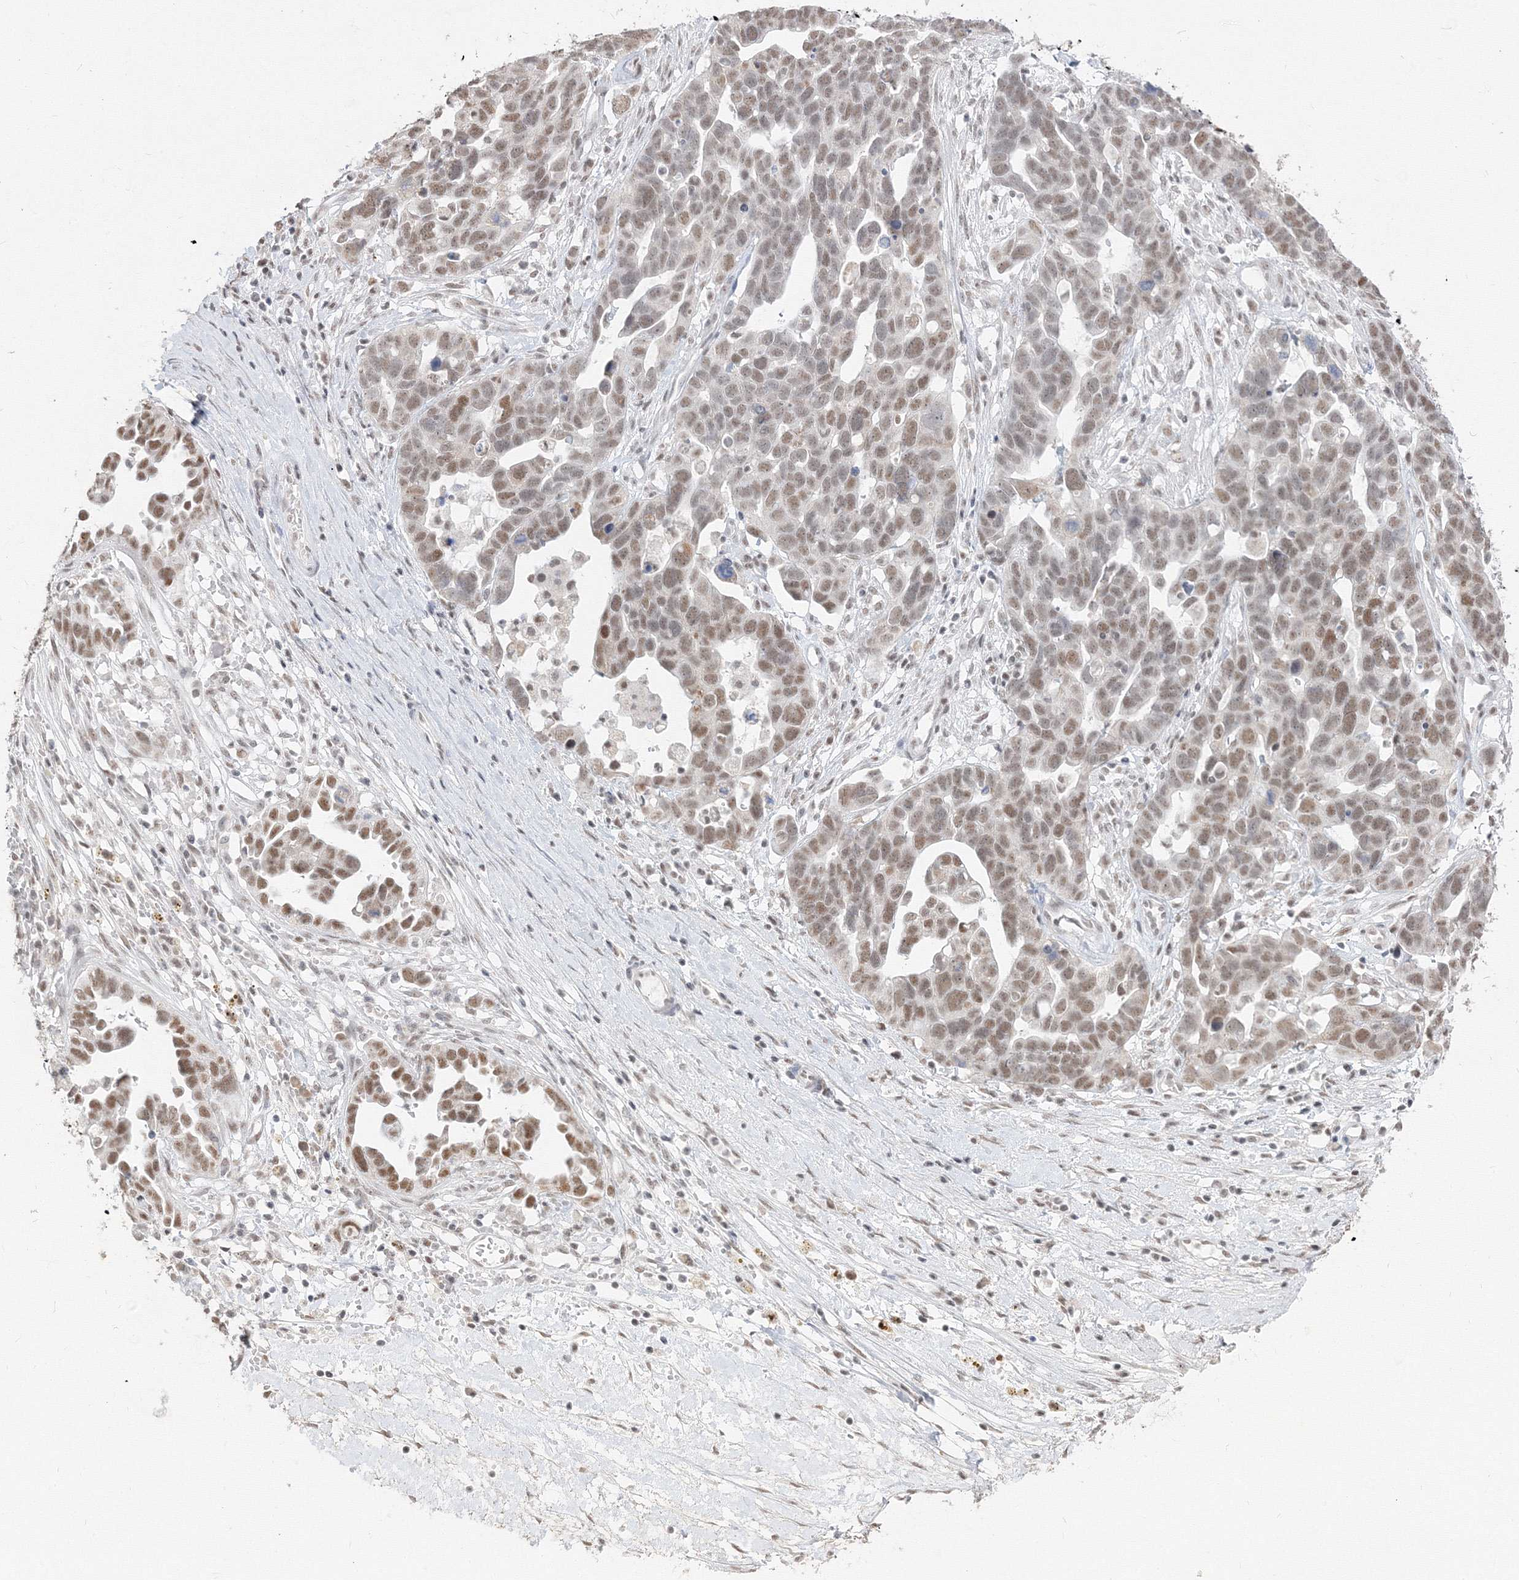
{"staining": {"intensity": "moderate", "quantity": ">75%", "location": "nuclear"}, "tissue": "ovarian cancer", "cell_type": "Tumor cells", "image_type": "cancer", "snomed": [{"axis": "morphology", "description": "Cystadenocarcinoma, serous, NOS"}, {"axis": "topography", "description": "Ovary"}], "caption": "This is a histology image of immunohistochemistry (IHC) staining of serous cystadenocarcinoma (ovarian), which shows moderate staining in the nuclear of tumor cells.", "gene": "PPP4R2", "patient": {"sex": "female", "age": 54}}